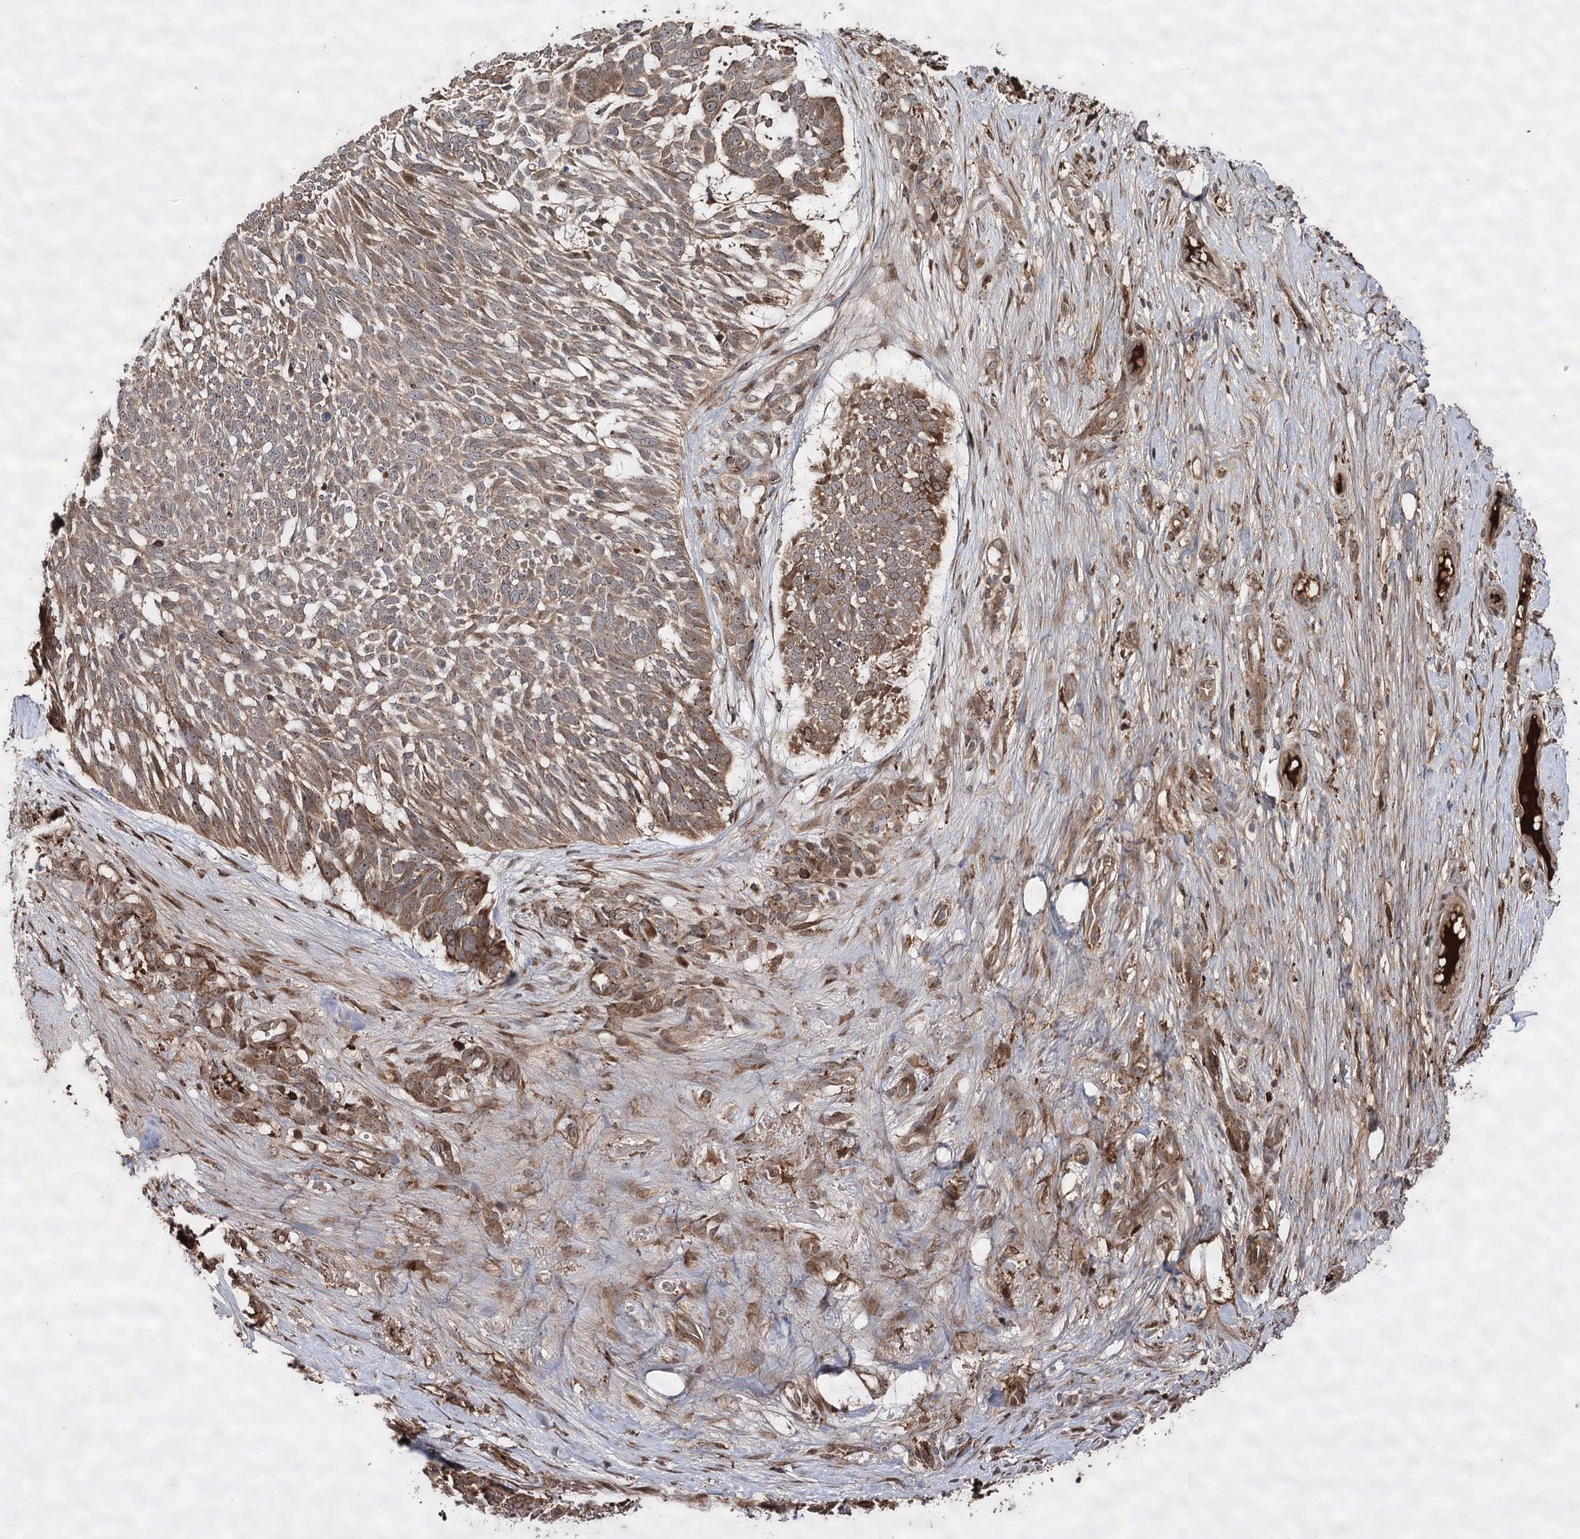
{"staining": {"intensity": "moderate", "quantity": ">75%", "location": "cytoplasmic/membranous"}, "tissue": "skin cancer", "cell_type": "Tumor cells", "image_type": "cancer", "snomed": [{"axis": "morphology", "description": "Basal cell carcinoma"}, {"axis": "topography", "description": "Skin"}], "caption": "Tumor cells show moderate cytoplasmic/membranous expression in about >75% of cells in skin cancer (basal cell carcinoma).", "gene": "FANCL", "patient": {"sex": "male", "age": 88}}